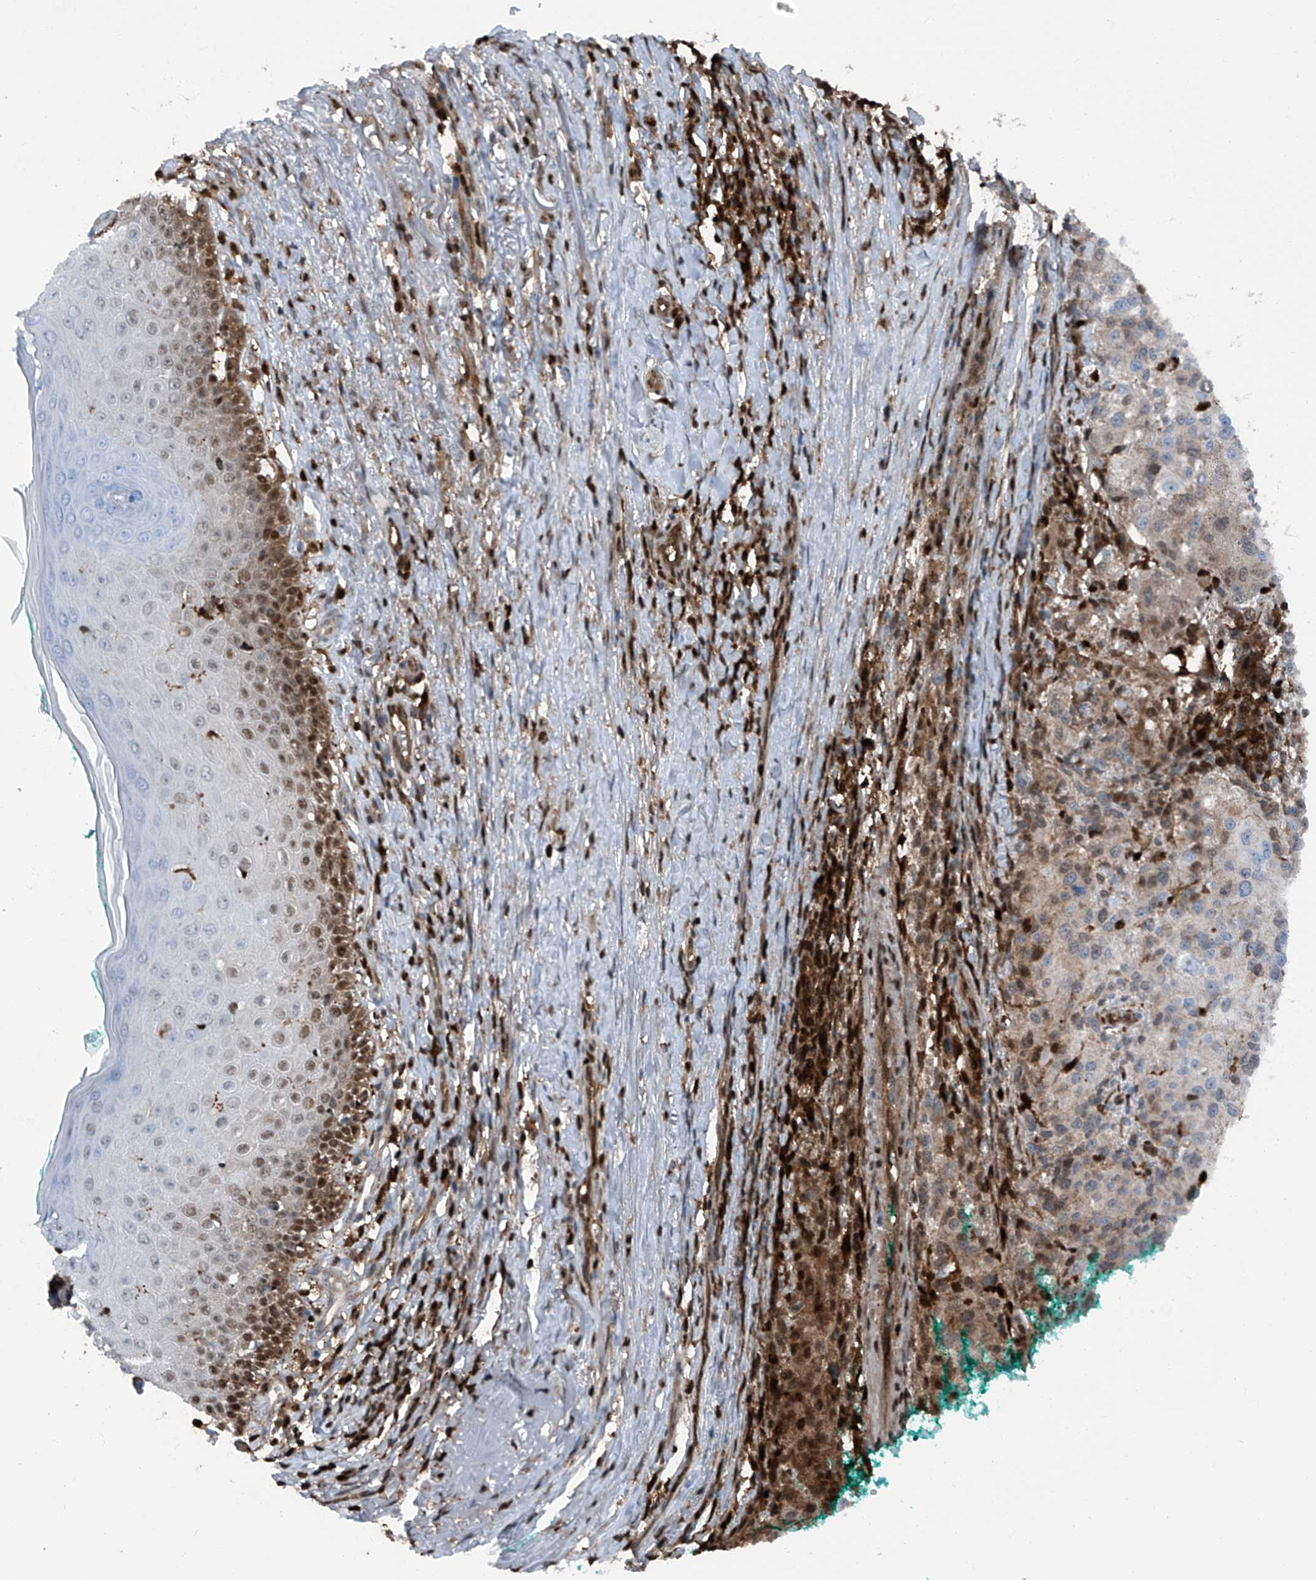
{"staining": {"intensity": "negative", "quantity": "none", "location": "none"}, "tissue": "melanoma", "cell_type": "Tumor cells", "image_type": "cancer", "snomed": [{"axis": "morphology", "description": "Necrosis, NOS"}, {"axis": "morphology", "description": "Malignant melanoma, NOS"}, {"axis": "topography", "description": "Skin"}], "caption": "Tumor cells show no significant expression in malignant melanoma.", "gene": "PSMB10", "patient": {"sex": "female", "age": 87}}